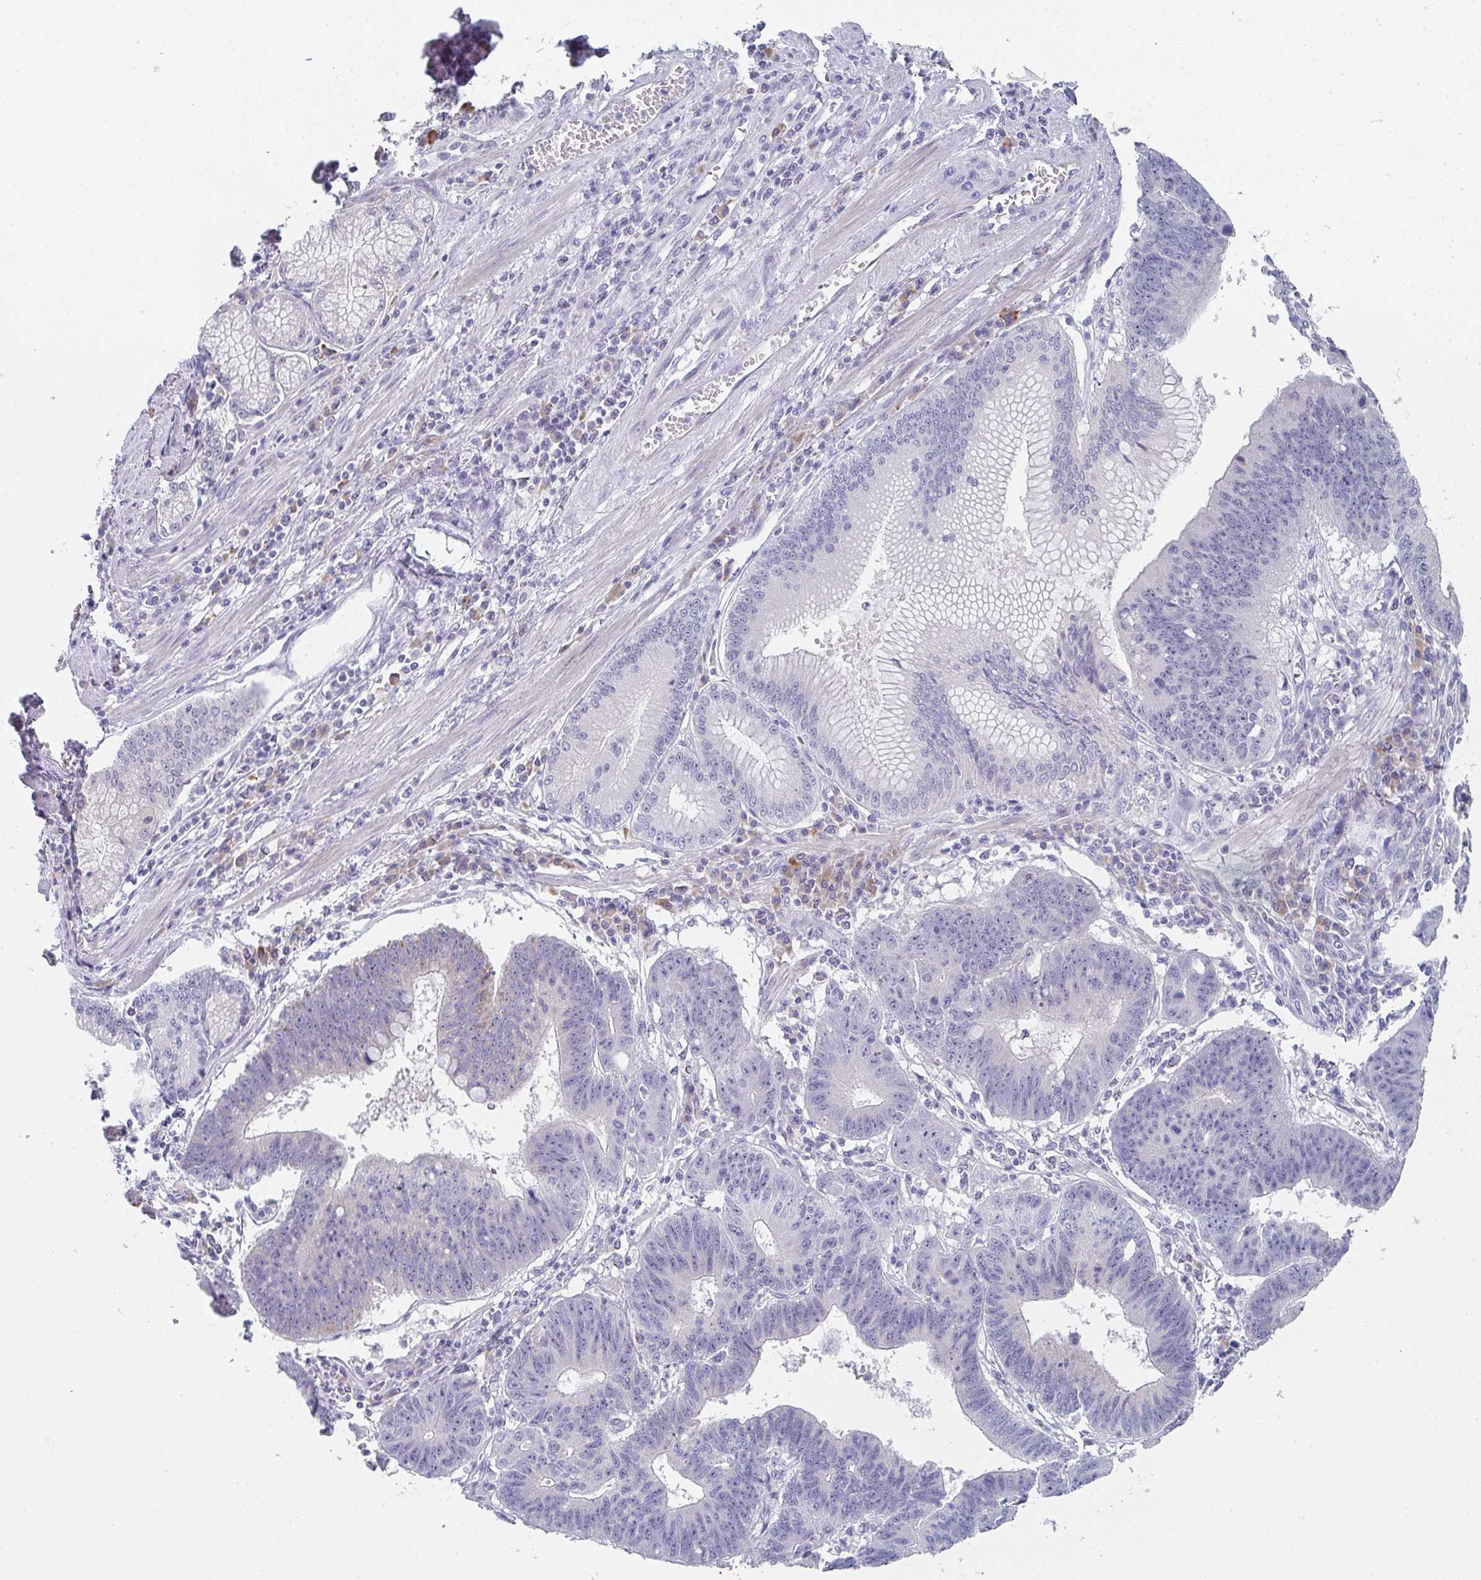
{"staining": {"intensity": "negative", "quantity": "none", "location": "none"}, "tissue": "stomach cancer", "cell_type": "Tumor cells", "image_type": "cancer", "snomed": [{"axis": "morphology", "description": "Adenocarcinoma, NOS"}, {"axis": "topography", "description": "Stomach"}], "caption": "Micrograph shows no significant protein positivity in tumor cells of stomach adenocarcinoma.", "gene": "NOXRED1", "patient": {"sex": "male", "age": 59}}